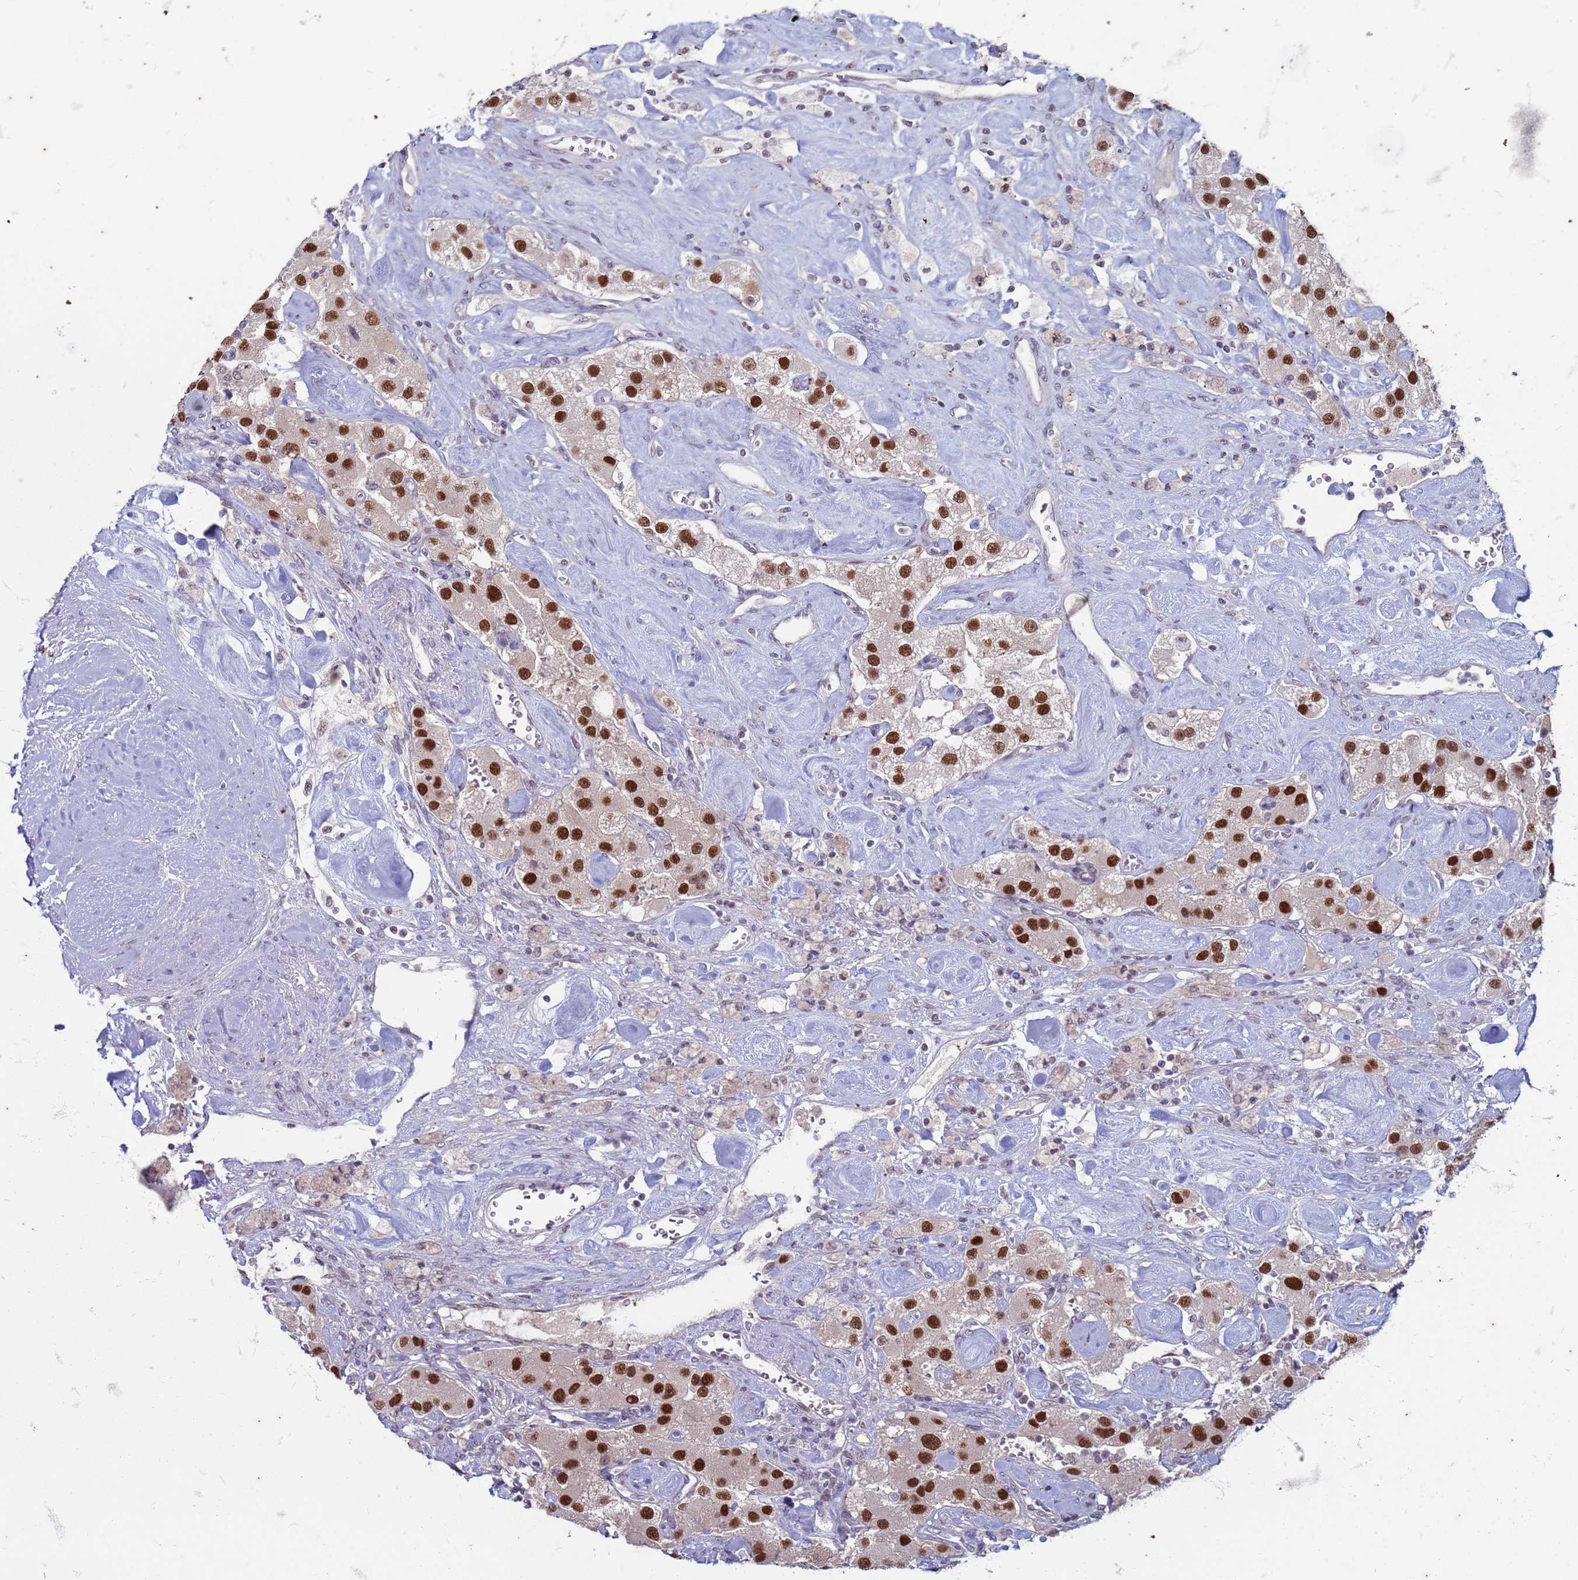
{"staining": {"intensity": "strong", "quantity": ">75%", "location": "nuclear"}, "tissue": "carcinoid", "cell_type": "Tumor cells", "image_type": "cancer", "snomed": [{"axis": "morphology", "description": "Carcinoid, malignant, NOS"}, {"axis": "topography", "description": "Pancreas"}], "caption": "This photomicrograph displays carcinoid (malignant) stained with immunohistochemistry (IHC) to label a protein in brown. The nuclear of tumor cells show strong positivity for the protein. Nuclei are counter-stained blue.", "gene": "TRMT6", "patient": {"sex": "male", "age": 41}}